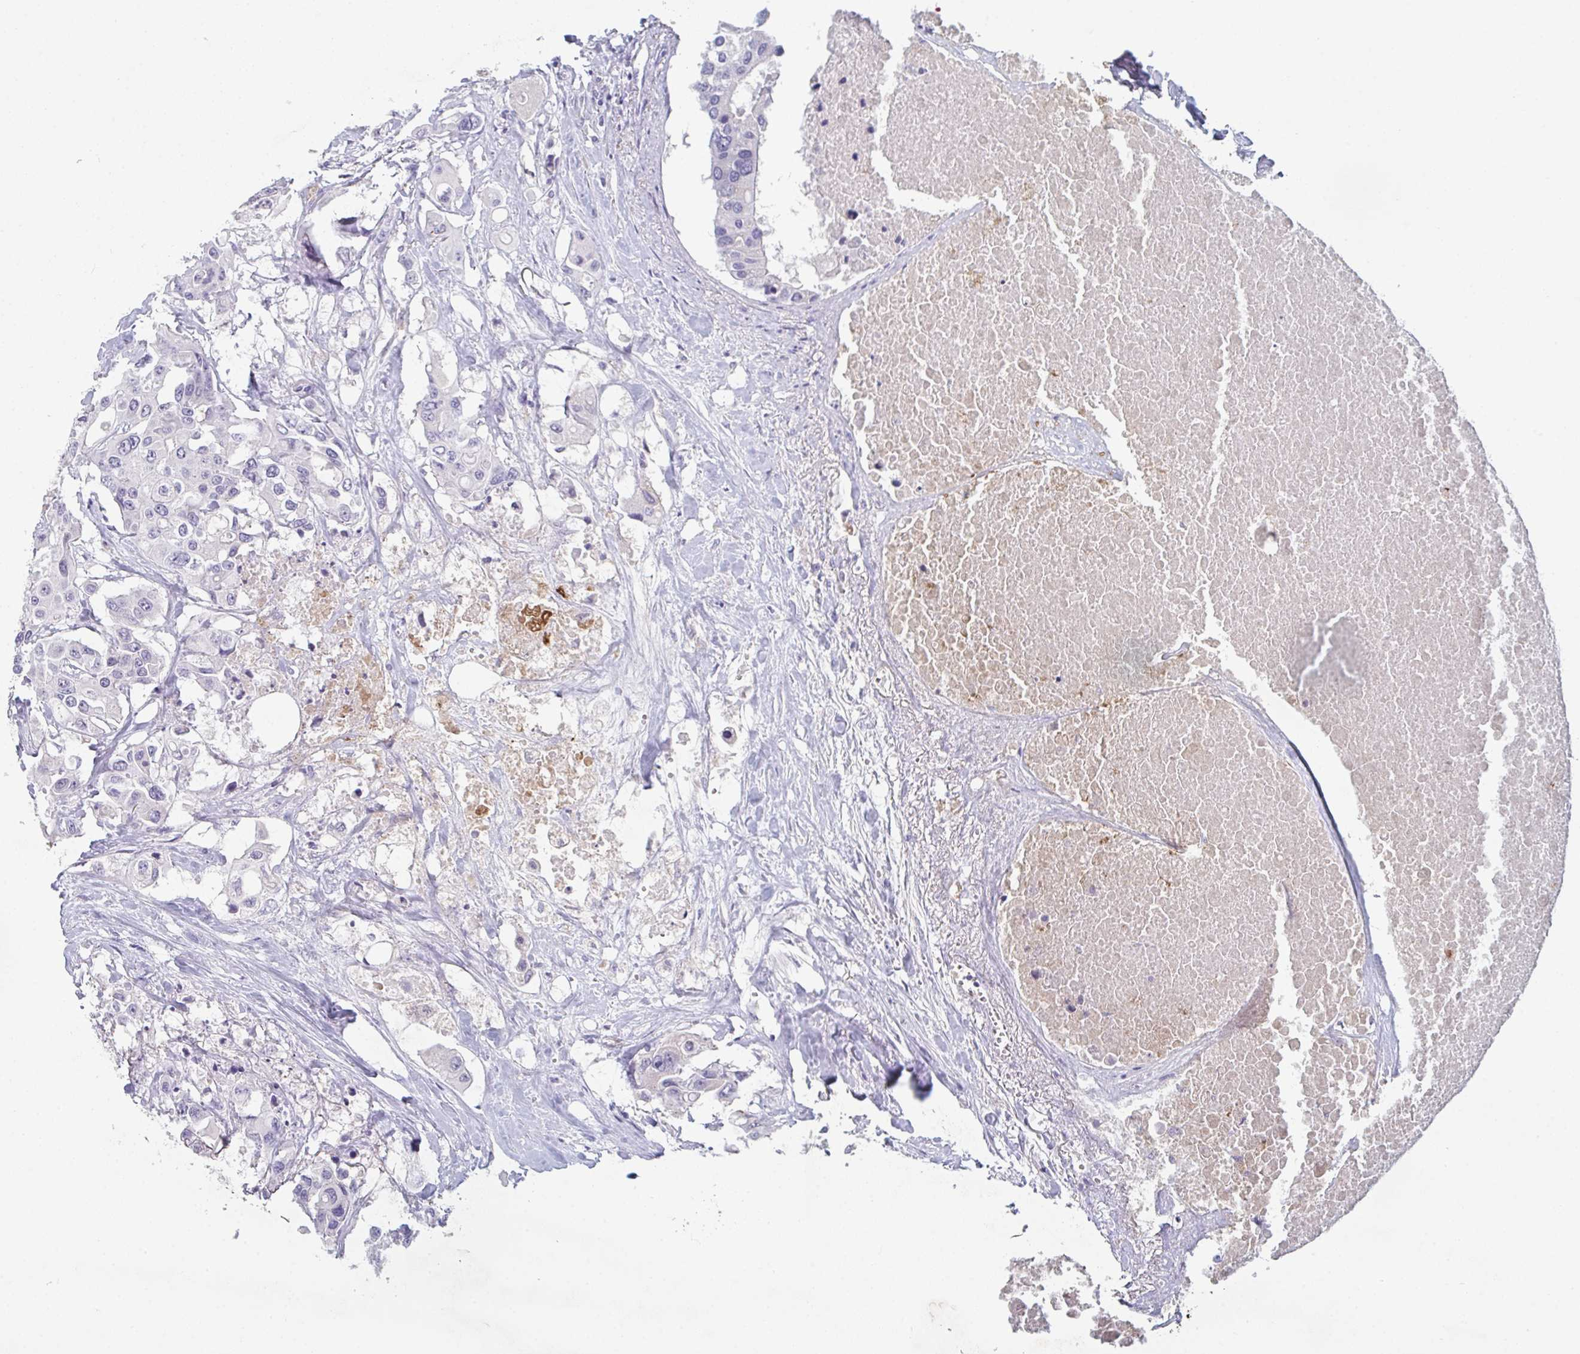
{"staining": {"intensity": "negative", "quantity": "none", "location": "none"}, "tissue": "colorectal cancer", "cell_type": "Tumor cells", "image_type": "cancer", "snomed": [{"axis": "morphology", "description": "Adenocarcinoma, NOS"}, {"axis": "topography", "description": "Colon"}], "caption": "Adenocarcinoma (colorectal) was stained to show a protein in brown. There is no significant positivity in tumor cells.", "gene": "ADAM21", "patient": {"sex": "male", "age": 77}}